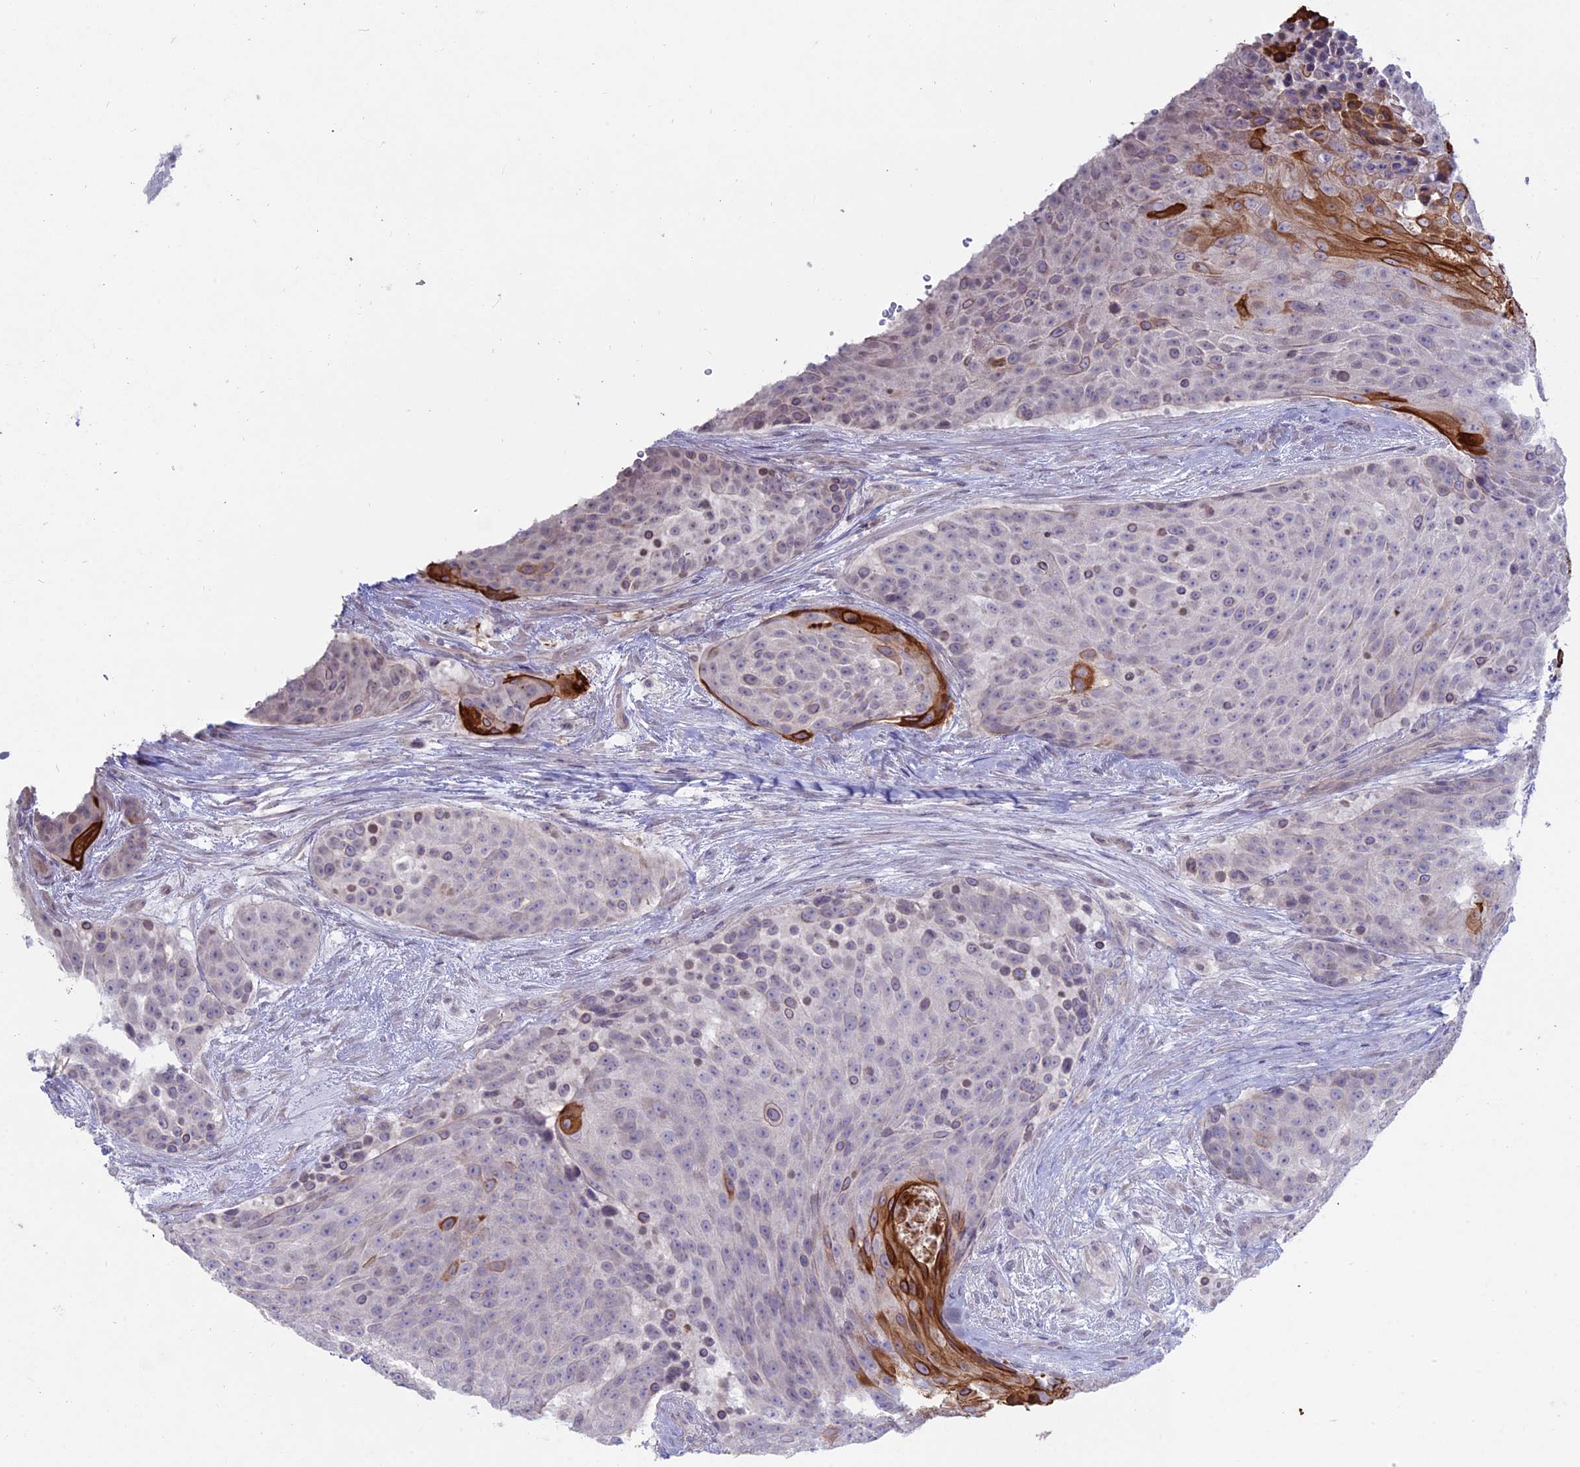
{"staining": {"intensity": "strong", "quantity": "<25%", "location": "cytoplasmic/membranous"}, "tissue": "urothelial cancer", "cell_type": "Tumor cells", "image_type": "cancer", "snomed": [{"axis": "morphology", "description": "Urothelial carcinoma, High grade"}, {"axis": "topography", "description": "Urinary bladder"}], "caption": "Protein expression analysis of human urothelial cancer reveals strong cytoplasmic/membranous positivity in approximately <25% of tumor cells.", "gene": "MYO5B", "patient": {"sex": "female", "age": 63}}